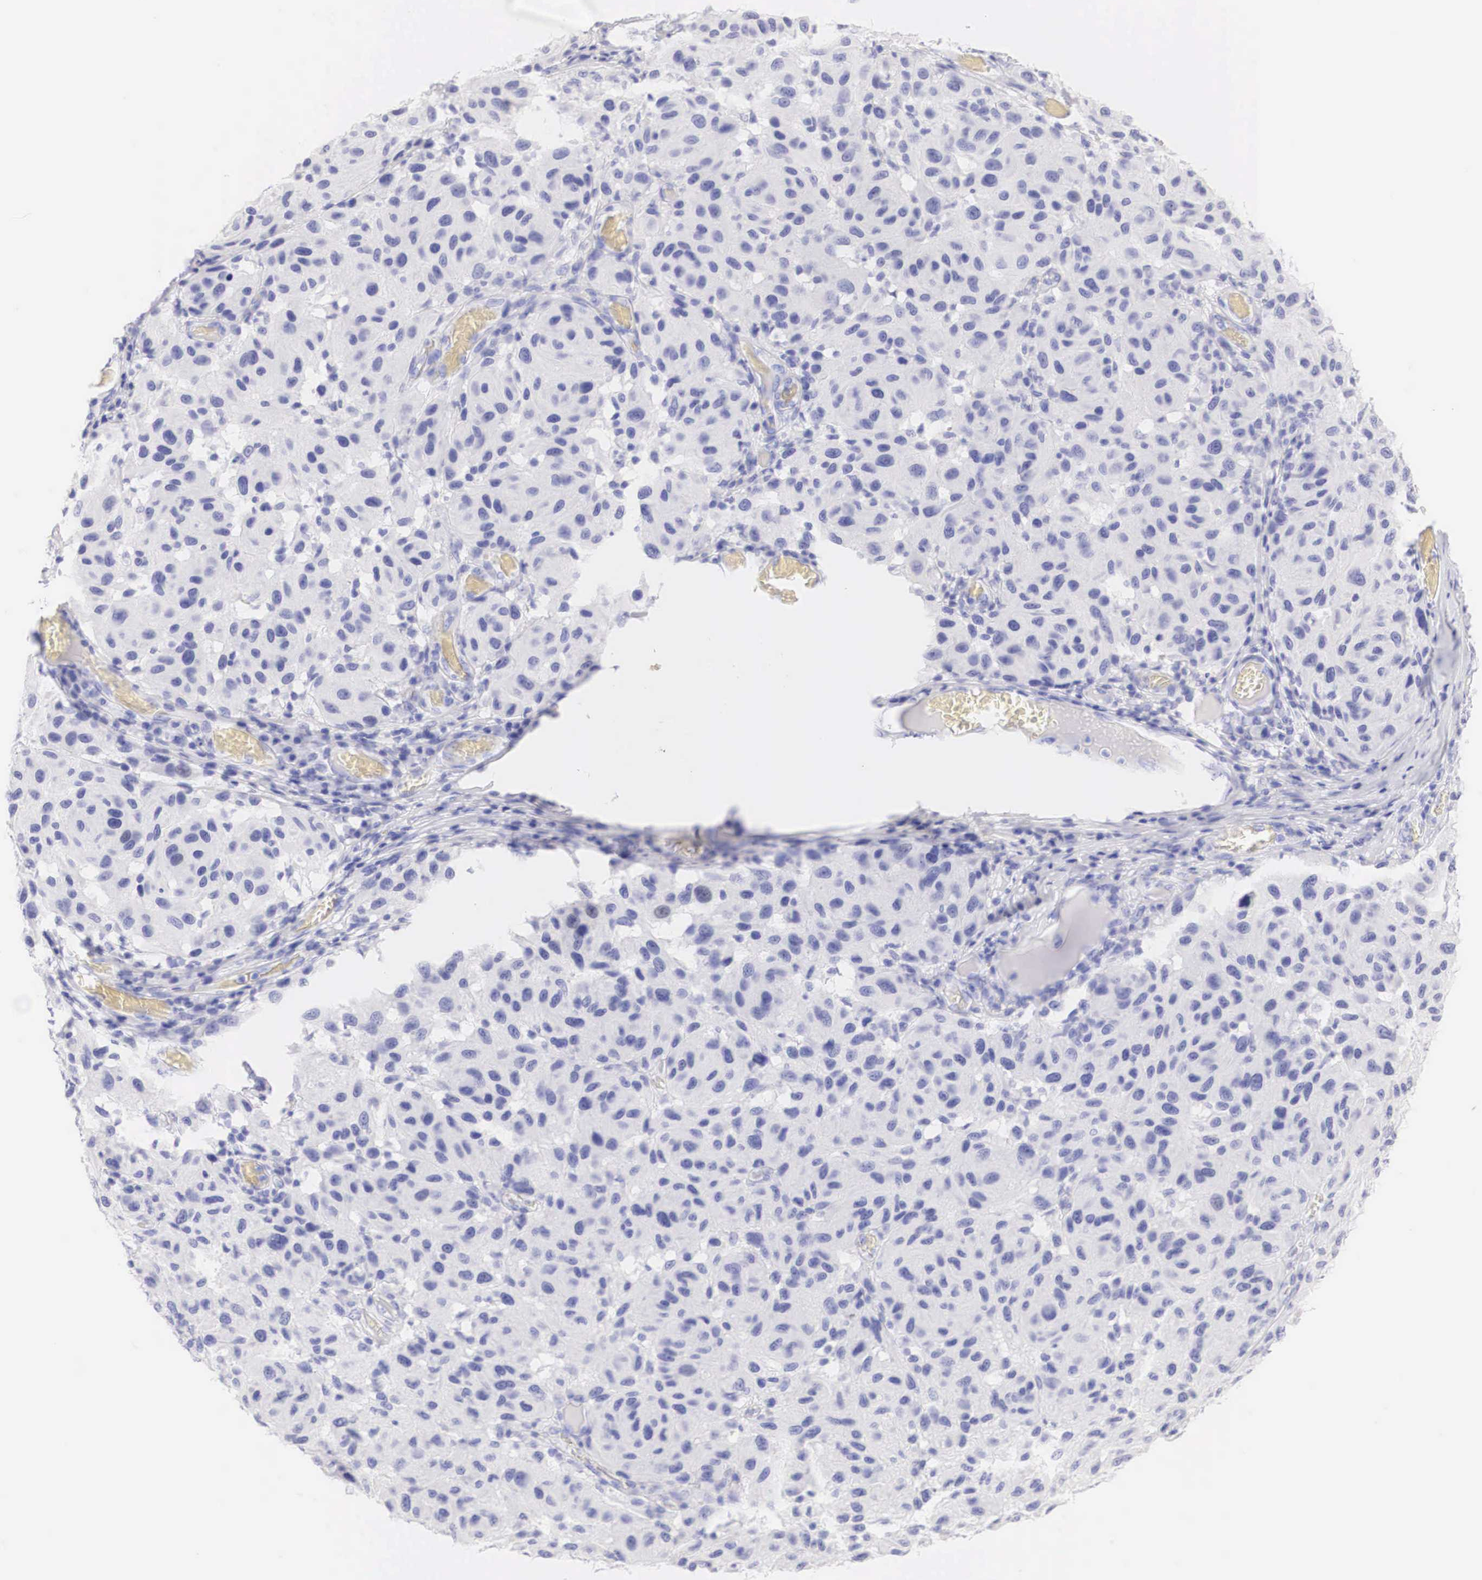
{"staining": {"intensity": "negative", "quantity": "none", "location": "none"}, "tissue": "melanoma", "cell_type": "Tumor cells", "image_type": "cancer", "snomed": [{"axis": "morphology", "description": "Malignant melanoma, NOS"}, {"axis": "topography", "description": "Skin"}], "caption": "The immunohistochemistry (IHC) histopathology image has no significant expression in tumor cells of malignant melanoma tissue. (DAB (3,3'-diaminobenzidine) immunohistochemistry (IHC) with hematoxylin counter stain).", "gene": "ERBB2", "patient": {"sex": "female", "age": 77}}